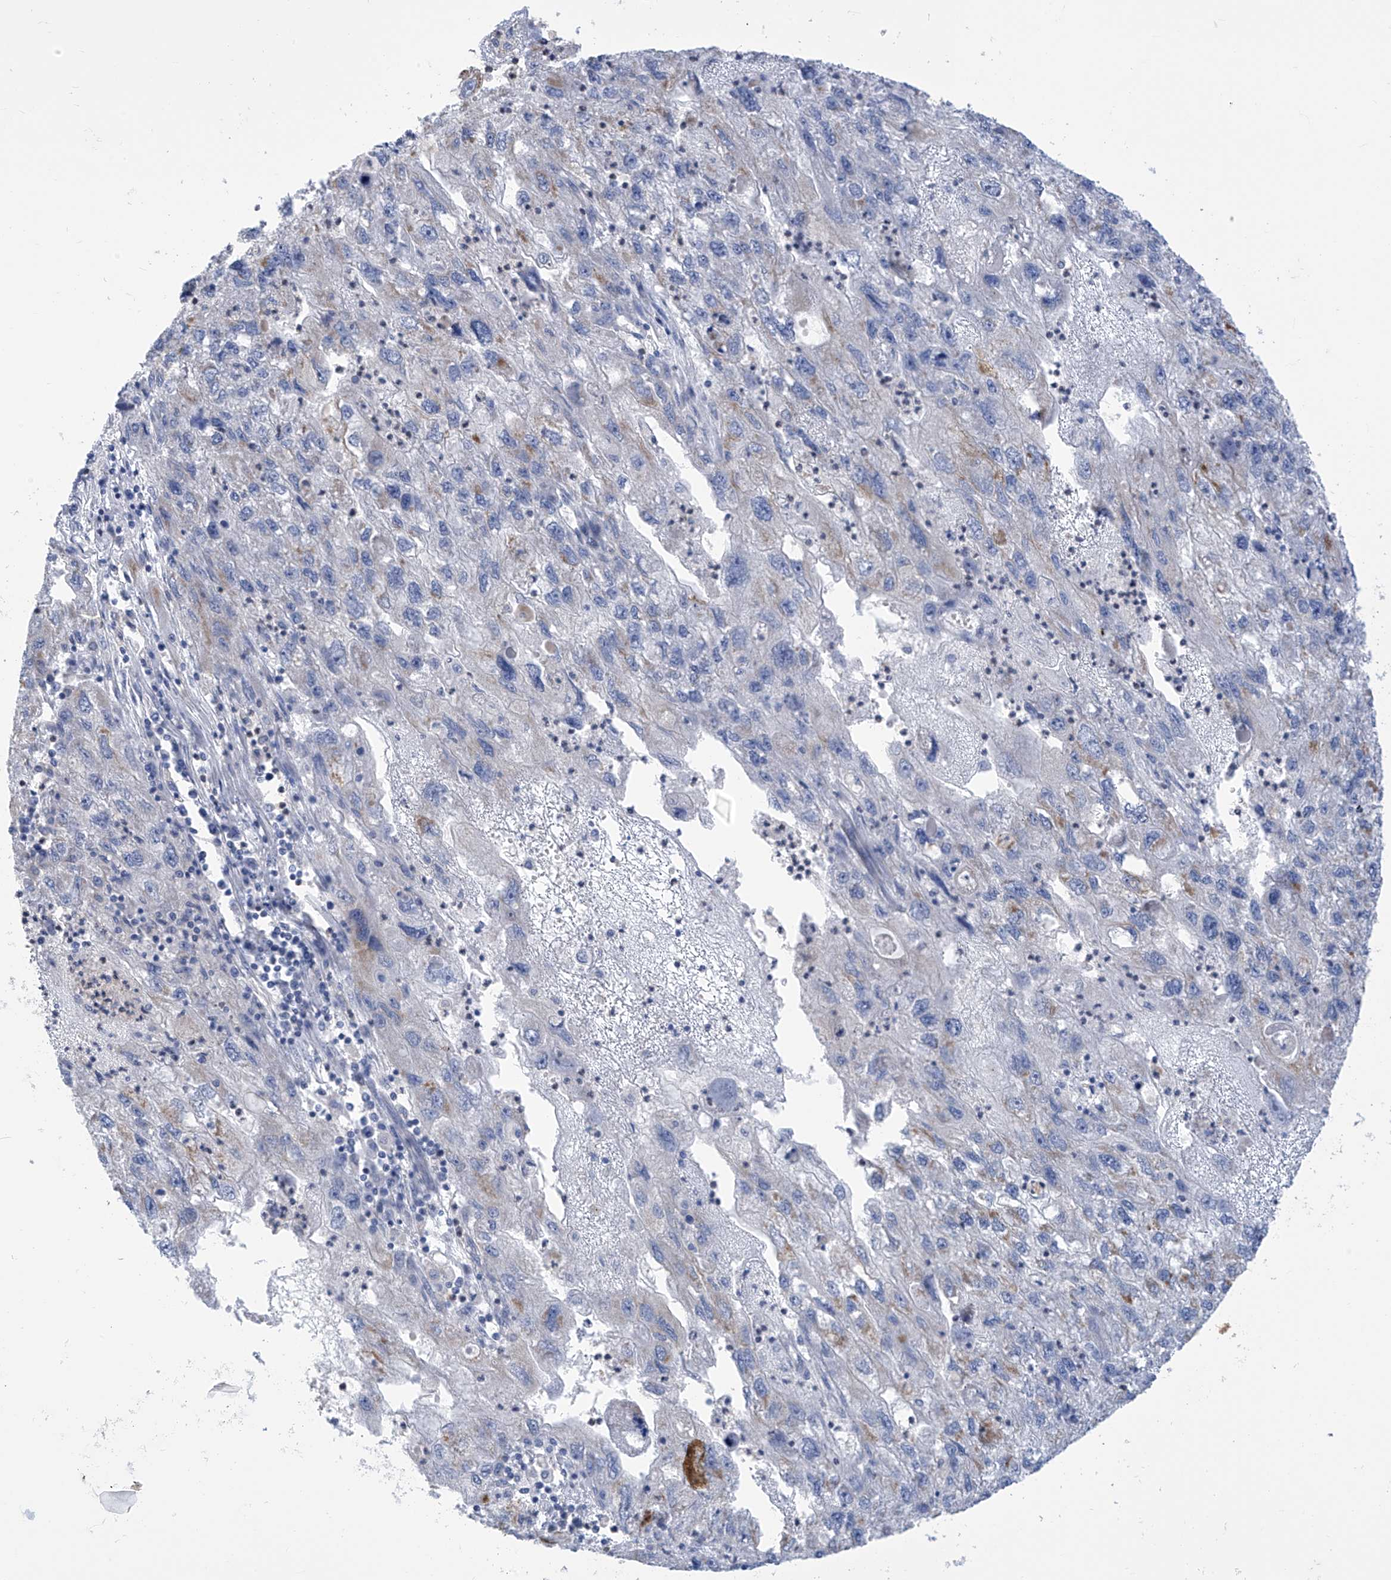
{"staining": {"intensity": "negative", "quantity": "none", "location": "none"}, "tissue": "endometrial cancer", "cell_type": "Tumor cells", "image_type": "cancer", "snomed": [{"axis": "morphology", "description": "Adenocarcinoma, NOS"}, {"axis": "topography", "description": "Endometrium"}], "caption": "Immunohistochemical staining of human endometrial cancer (adenocarcinoma) displays no significant staining in tumor cells.", "gene": "FABP2", "patient": {"sex": "female", "age": 49}}